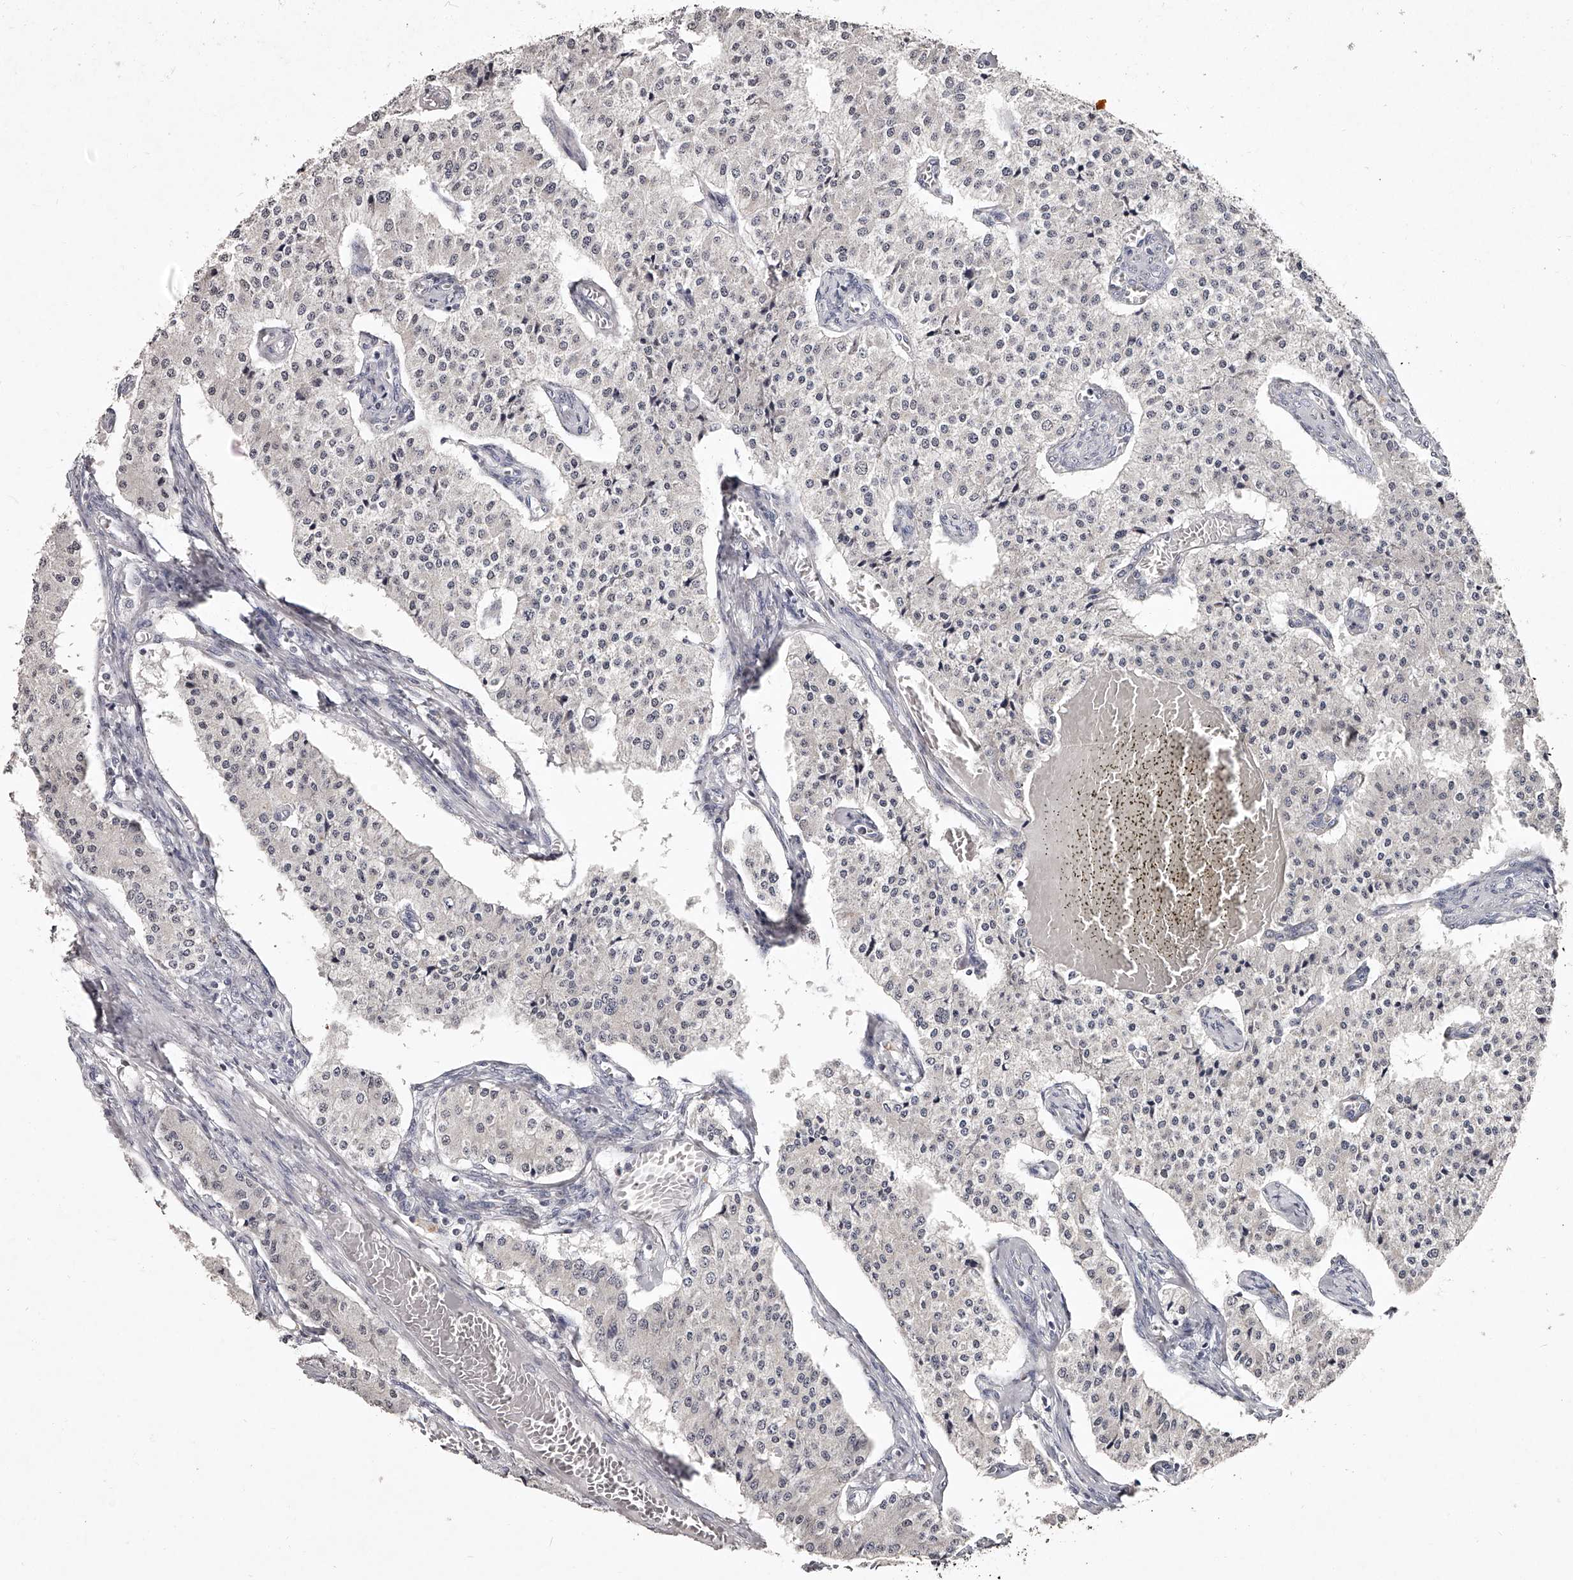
{"staining": {"intensity": "negative", "quantity": "none", "location": "none"}, "tissue": "carcinoid", "cell_type": "Tumor cells", "image_type": "cancer", "snomed": [{"axis": "morphology", "description": "Carcinoid, malignant, NOS"}, {"axis": "topography", "description": "Colon"}], "caption": "High power microscopy photomicrograph of an IHC micrograph of carcinoid, revealing no significant expression in tumor cells.", "gene": "NT5DC1", "patient": {"sex": "female", "age": 52}}